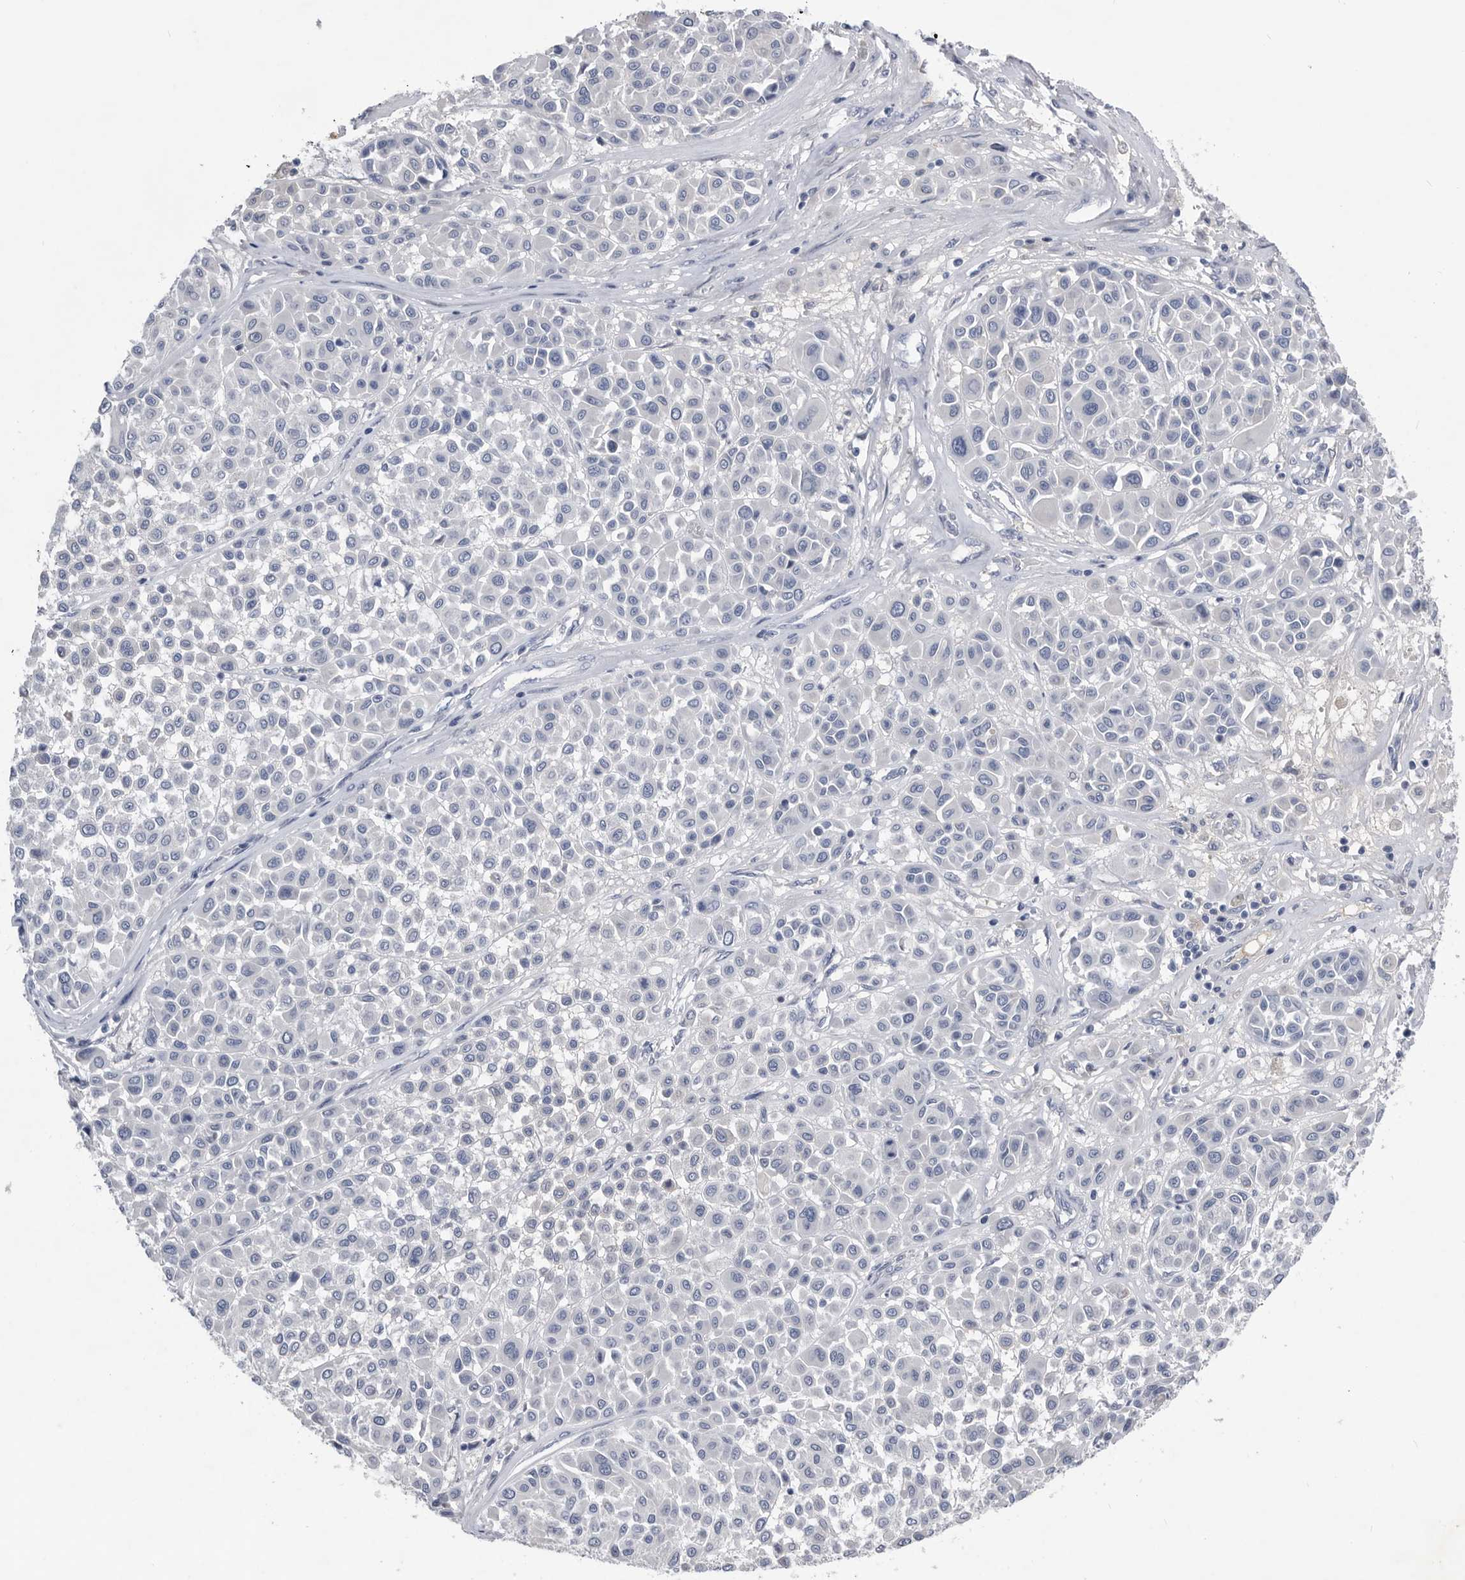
{"staining": {"intensity": "negative", "quantity": "none", "location": "none"}, "tissue": "melanoma", "cell_type": "Tumor cells", "image_type": "cancer", "snomed": [{"axis": "morphology", "description": "Malignant melanoma, Metastatic site"}, {"axis": "topography", "description": "Soft tissue"}], "caption": "Tumor cells are negative for brown protein staining in melanoma.", "gene": "BTBD6", "patient": {"sex": "male", "age": 41}}